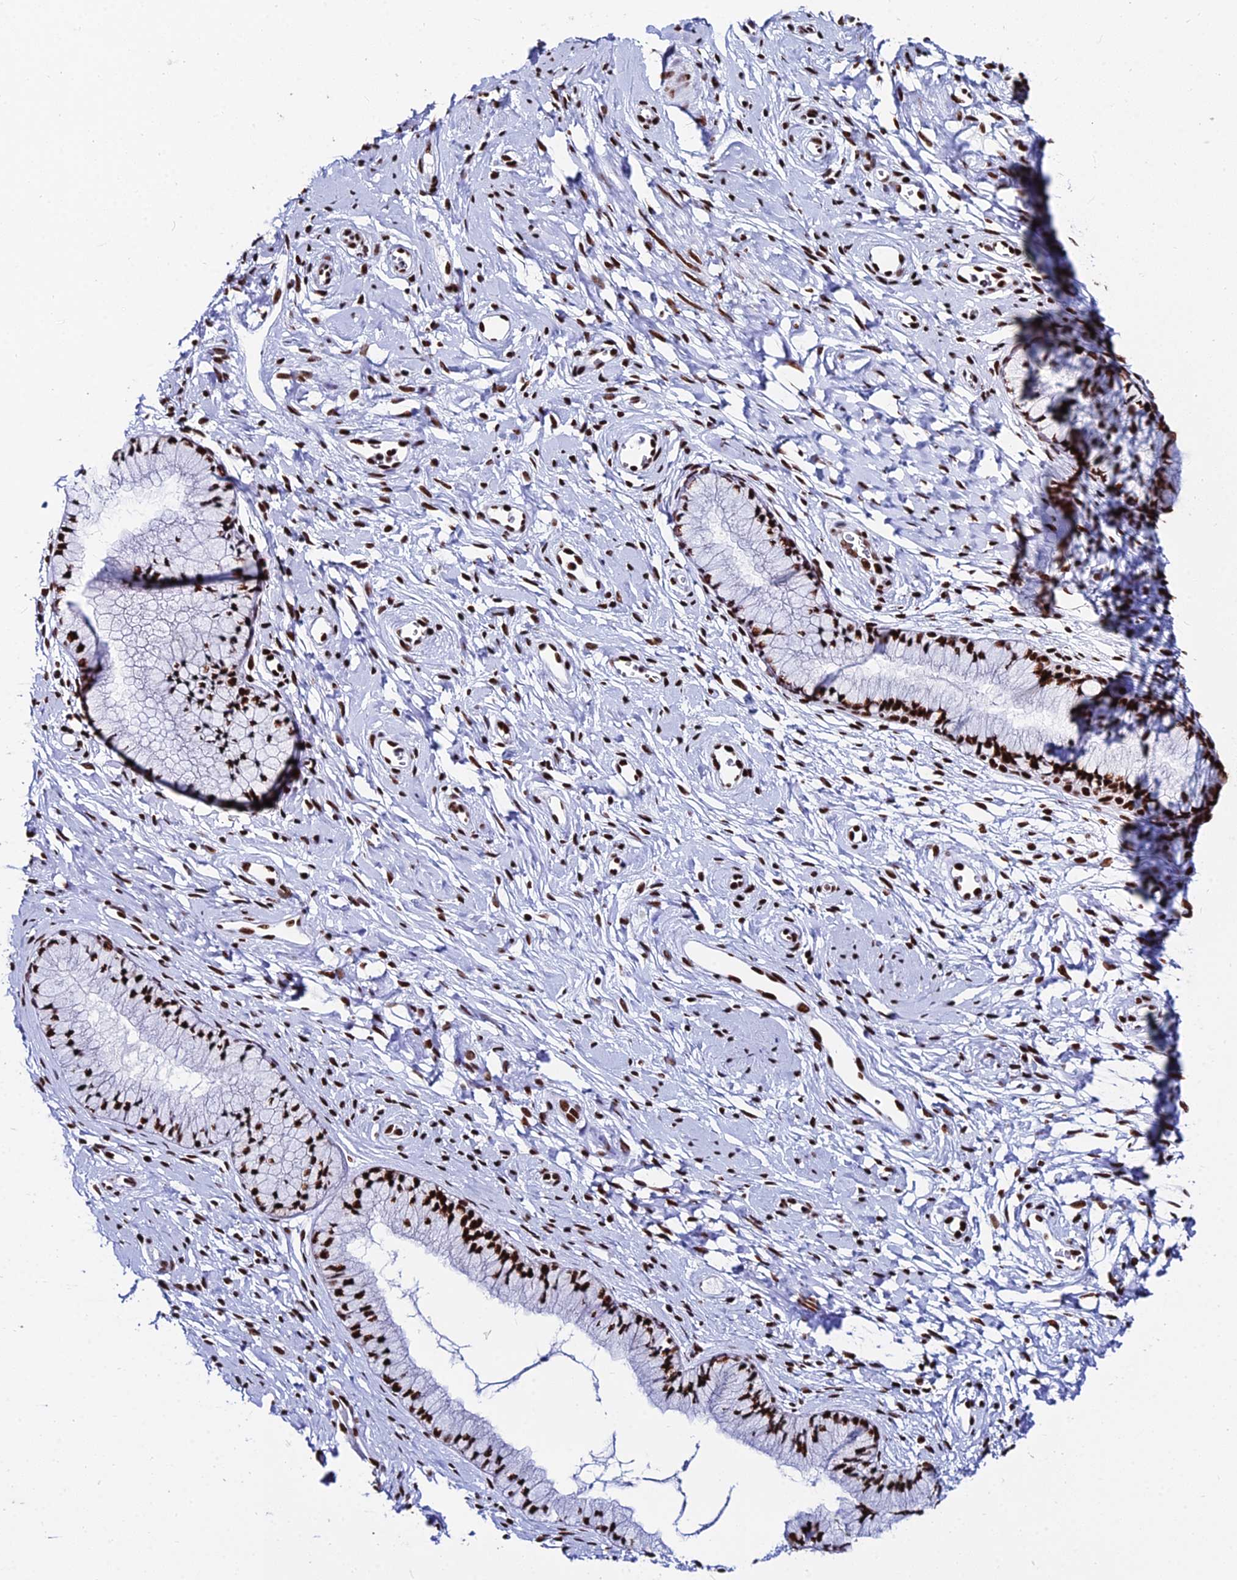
{"staining": {"intensity": "strong", "quantity": ">75%", "location": "nuclear"}, "tissue": "cervix", "cell_type": "Glandular cells", "image_type": "normal", "snomed": [{"axis": "morphology", "description": "Normal tissue, NOS"}, {"axis": "topography", "description": "Cervix"}], "caption": "This micrograph demonstrates immunohistochemistry (IHC) staining of normal human cervix, with high strong nuclear expression in approximately >75% of glandular cells.", "gene": "HNRNPH1", "patient": {"sex": "female", "age": 42}}